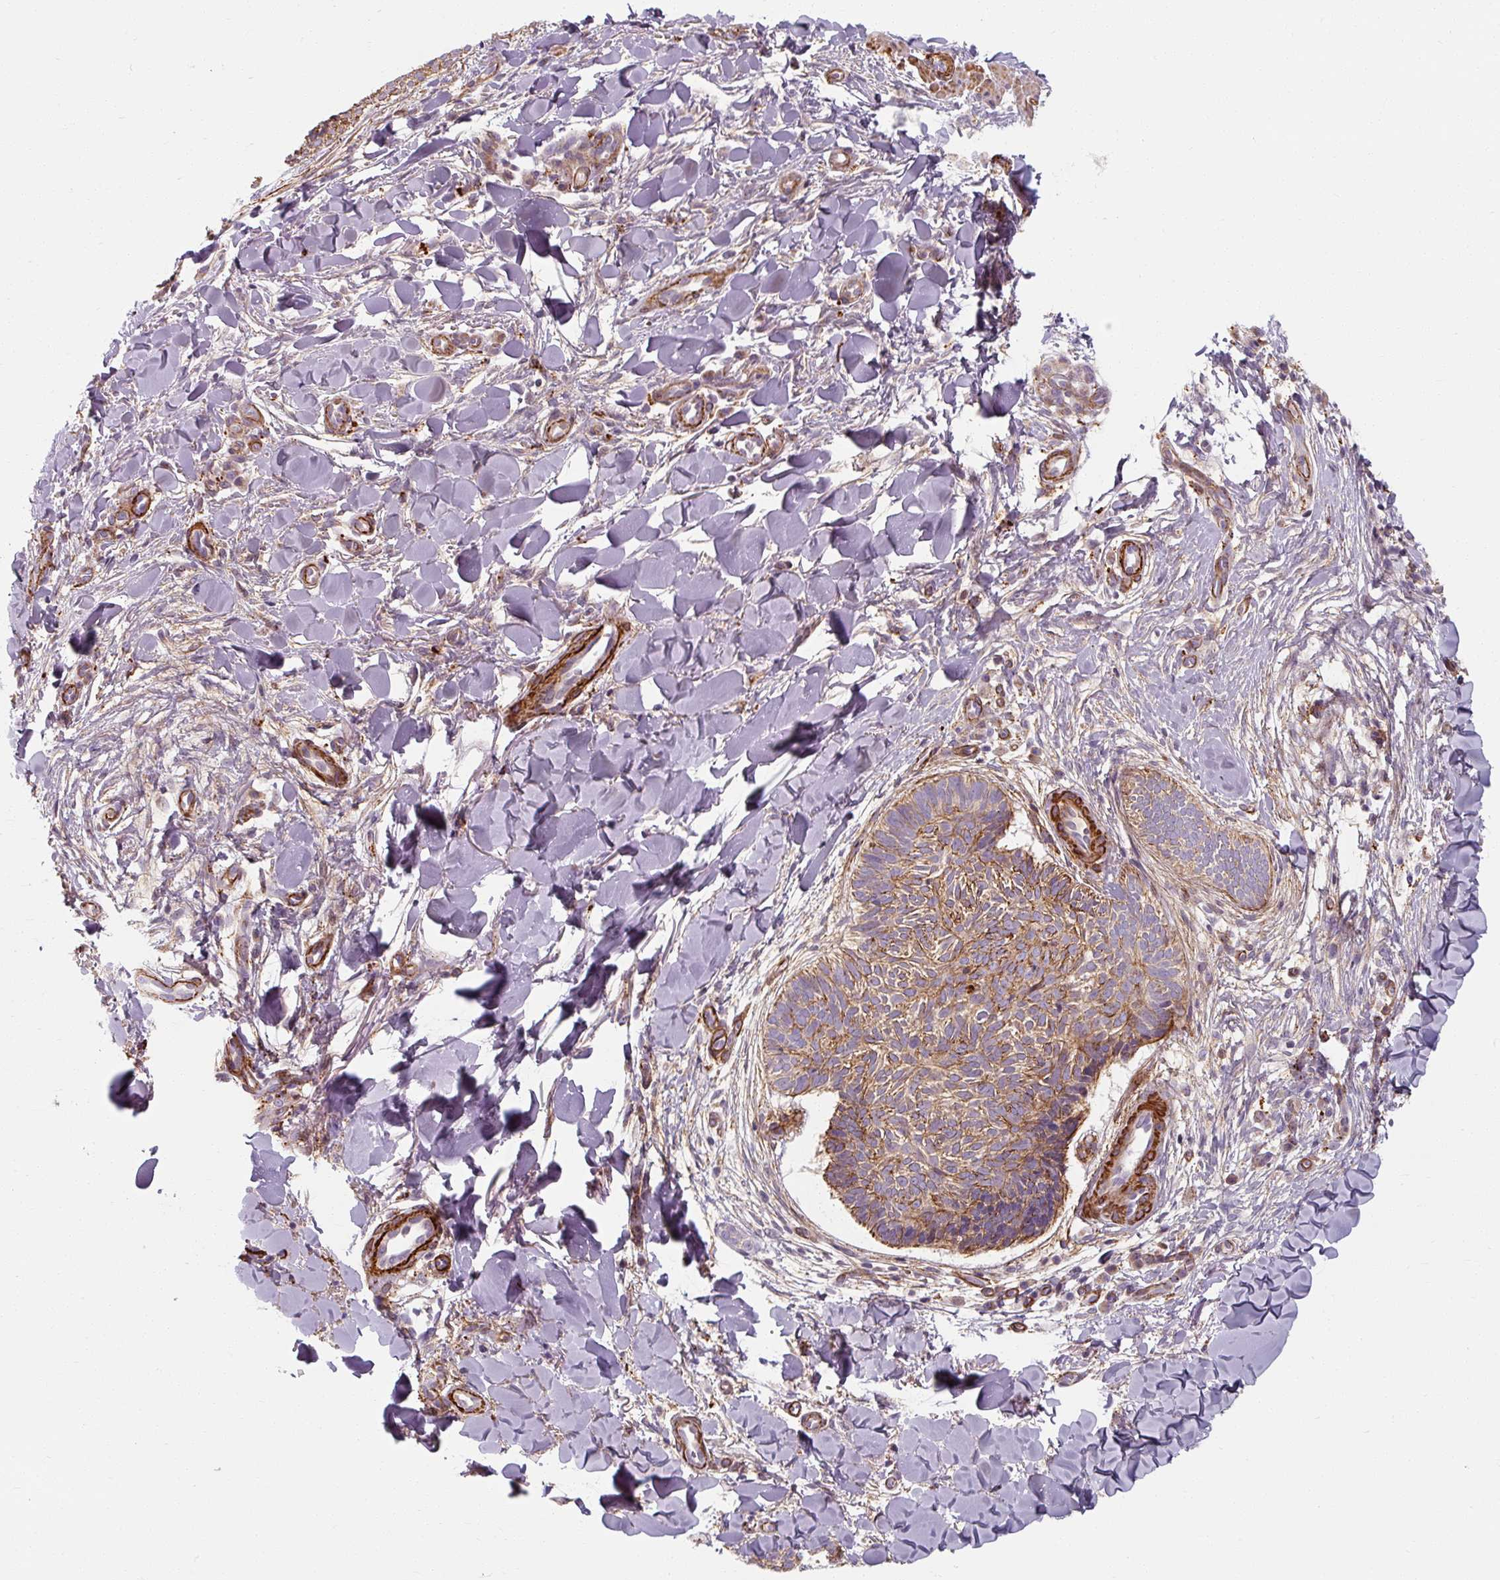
{"staining": {"intensity": "moderate", "quantity": ">75%", "location": "cytoplasmic/membranous"}, "tissue": "skin cancer", "cell_type": "Tumor cells", "image_type": "cancer", "snomed": [{"axis": "morphology", "description": "Normal tissue, NOS"}, {"axis": "morphology", "description": "Basal cell carcinoma"}, {"axis": "topography", "description": "Skin"}], "caption": "Human skin basal cell carcinoma stained with a brown dye displays moderate cytoplasmic/membranous positive positivity in approximately >75% of tumor cells.", "gene": "MRPS5", "patient": {"sex": "male", "age": 50}}